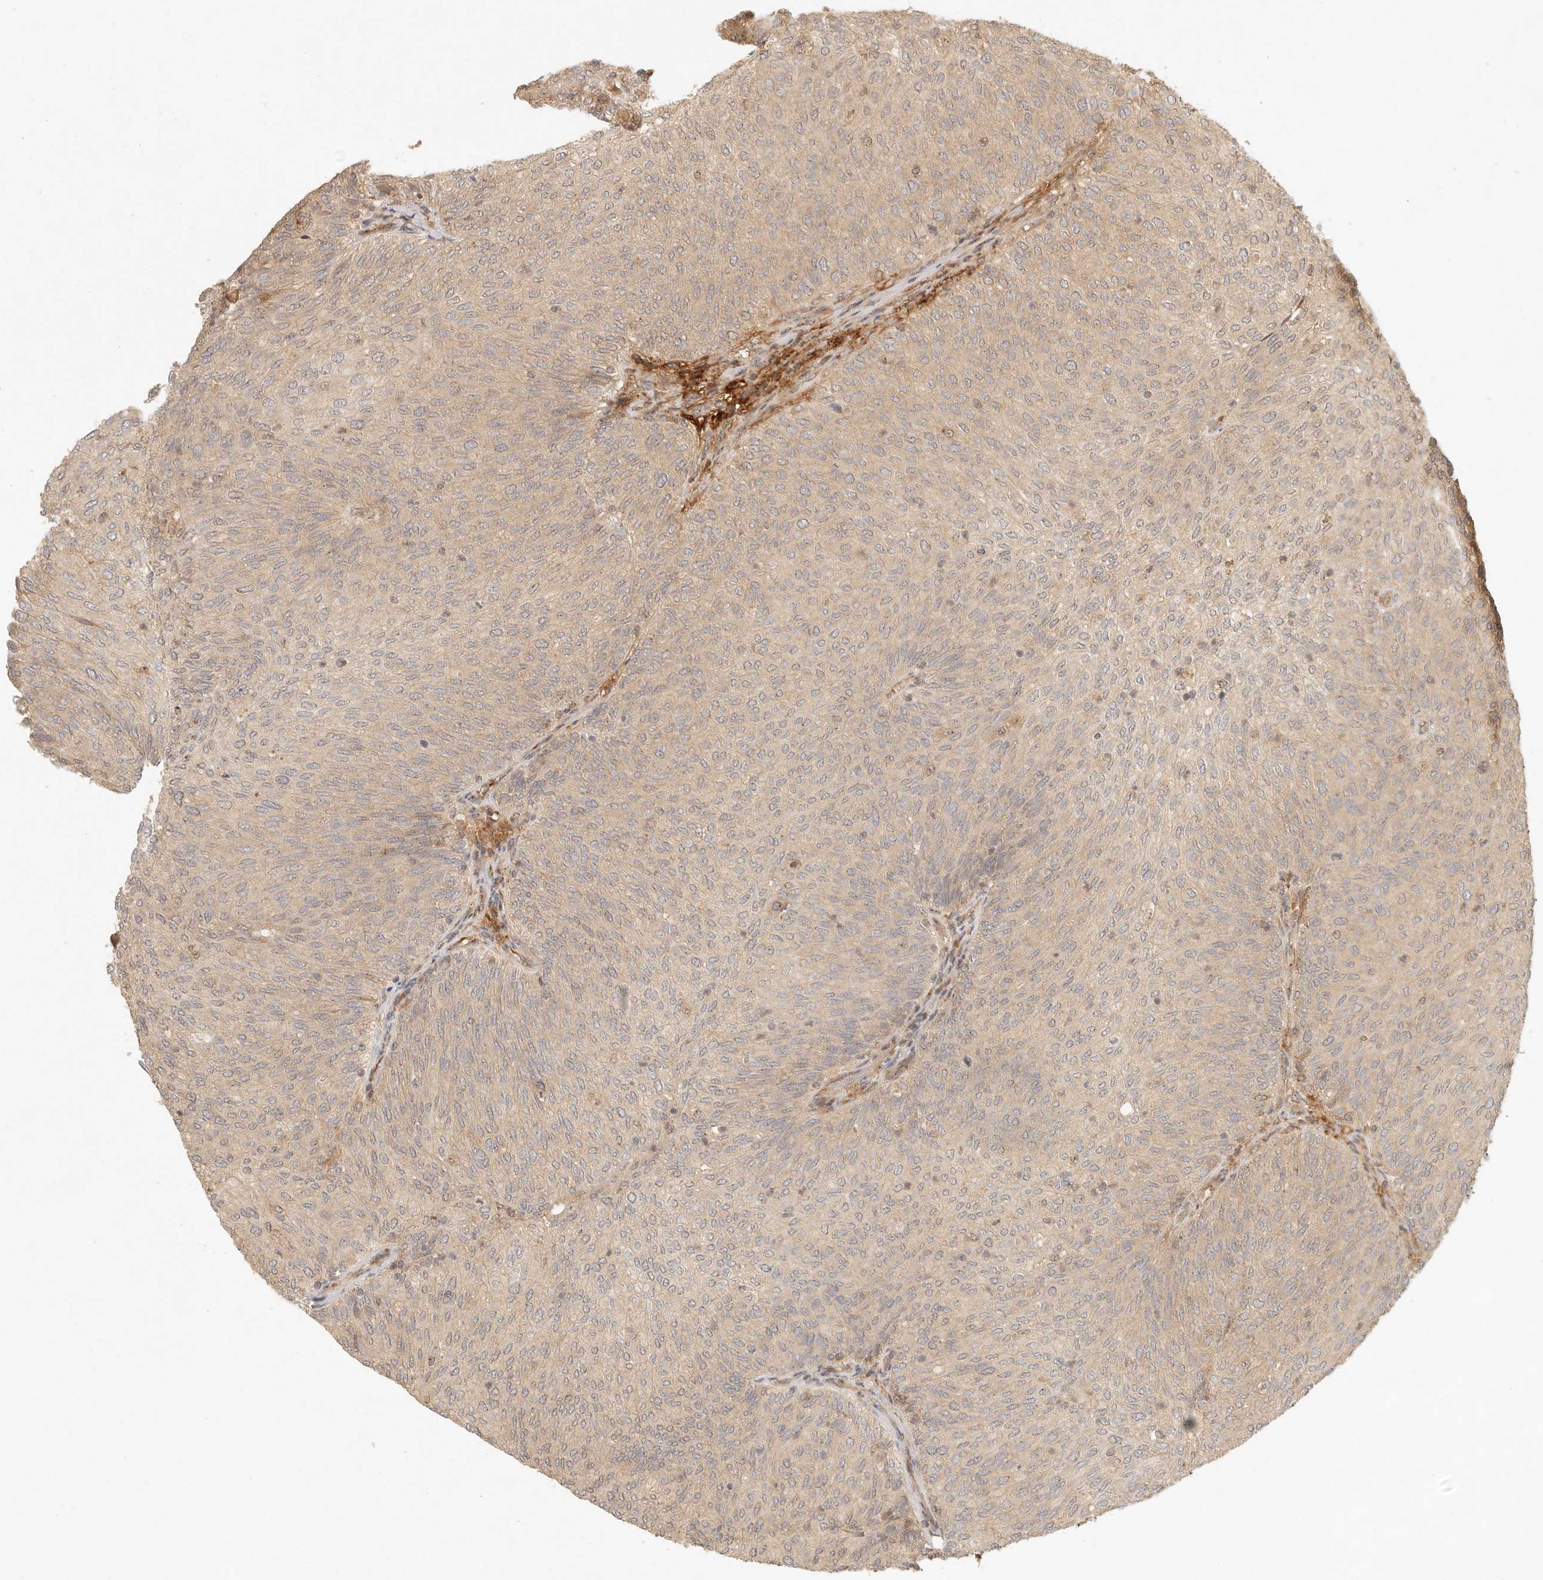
{"staining": {"intensity": "weak", "quantity": ">75%", "location": "cytoplasmic/membranous"}, "tissue": "urothelial cancer", "cell_type": "Tumor cells", "image_type": "cancer", "snomed": [{"axis": "morphology", "description": "Urothelial carcinoma, Low grade"}, {"axis": "topography", "description": "Urinary bladder"}], "caption": "A brown stain labels weak cytoplasmic/membranous expression of a protein in urothelial carcinoma (low-grade) tumor cells.", "gene": "ANKRD61", "patient": {"sex": "female", "age": 79}}